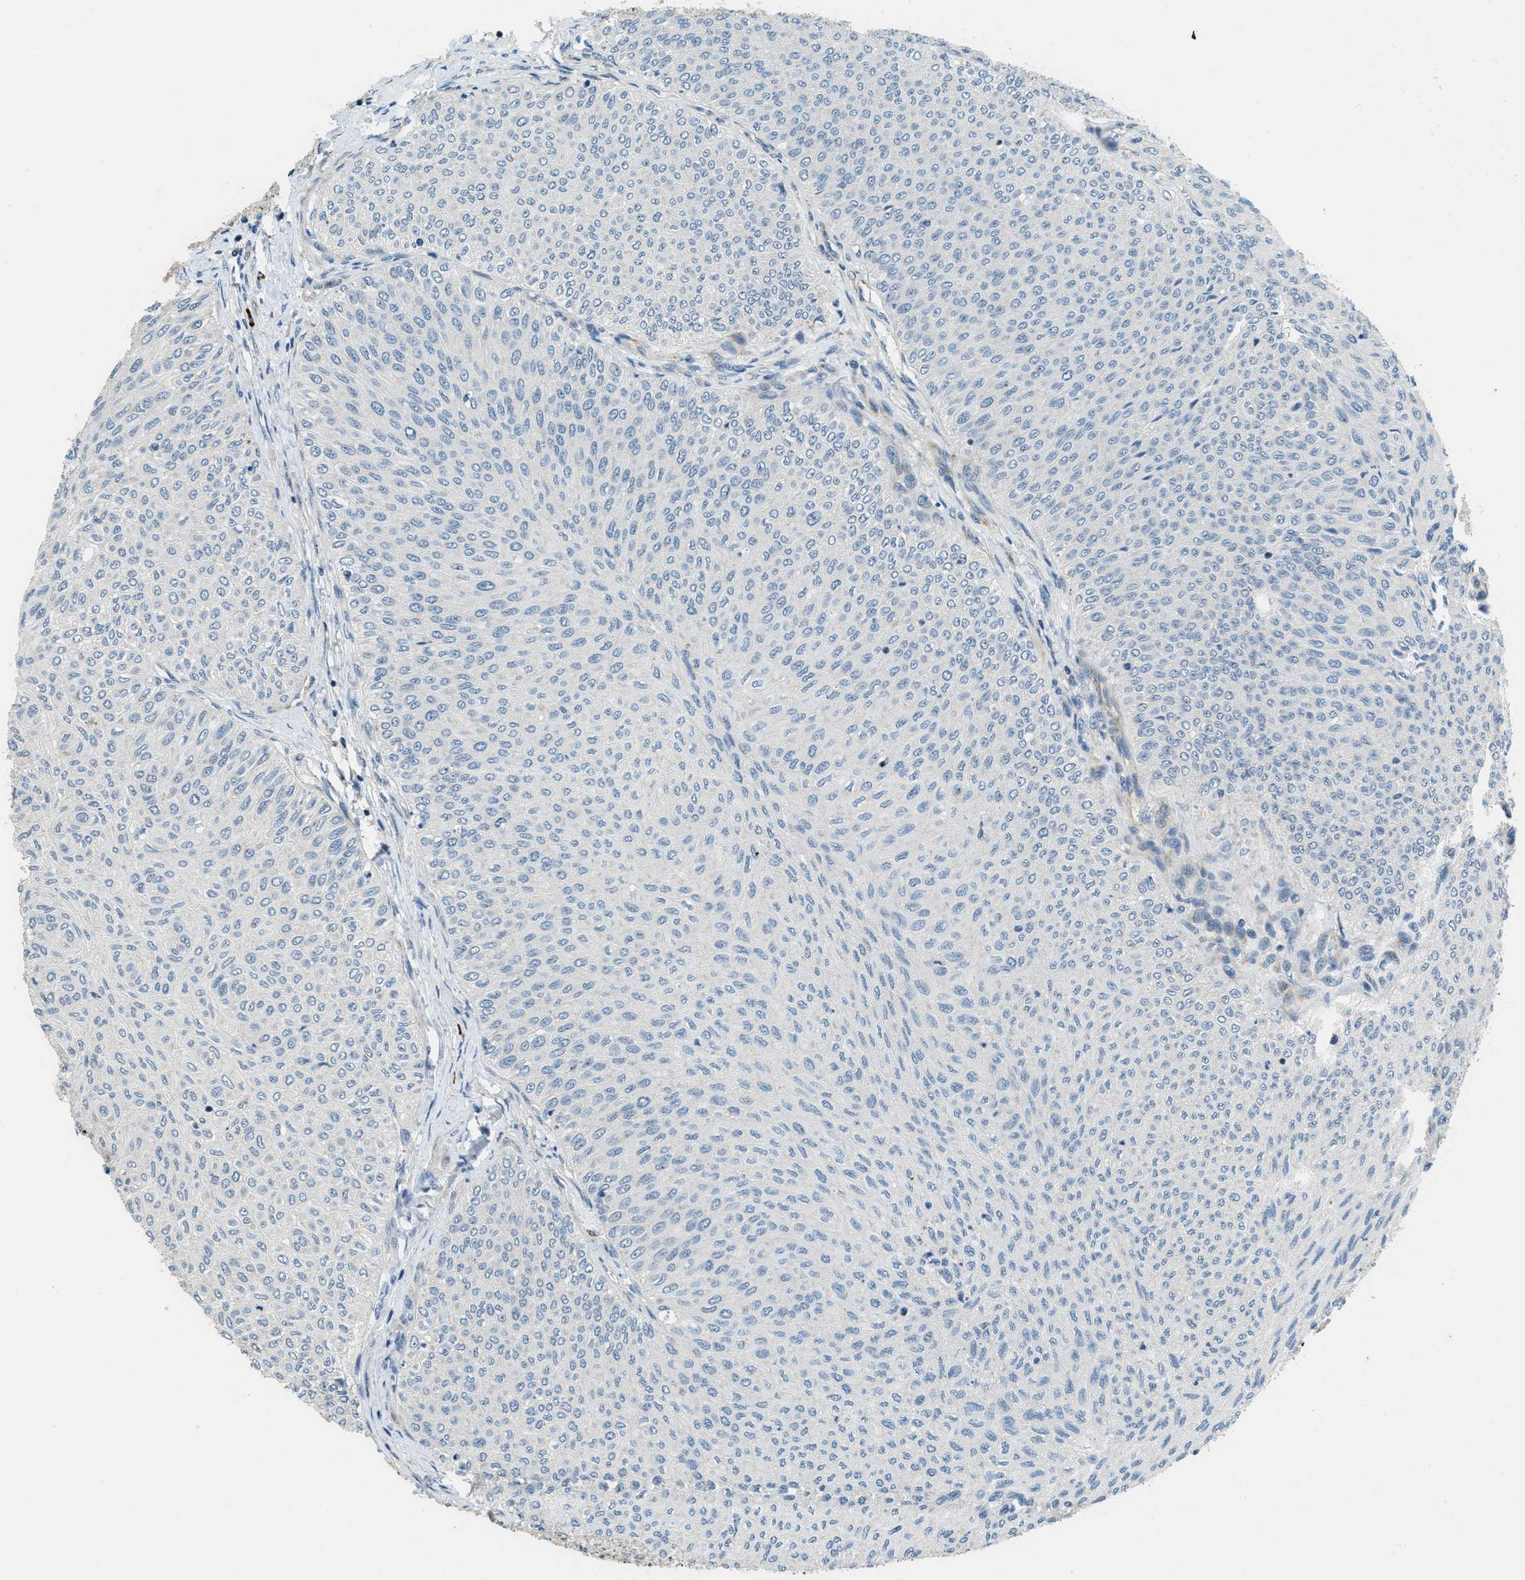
{"staining": {"intensity": "negative", "quantity": "none", "location": "none"}, "tissue": "urothelial cancer", "cell_type": "Tumor cells", "image_type": "cancer", "snomed": [{"axis": "morphology", "description": "Urothelial carcinoma, Low grade"}, {"axis": "topography", "description": "Urinary bladder"}], "caption": "Immunohistochemistry (IHC) micrograph of neoplastic tissue: human urothelial carcinoma (low-grade) stained with DAB demonstrates no significant protein positivity in tumor cells. Brightfield microscopy of immunohistochemistry (IHC) stained with DAB (brown) and hematoxylin (blue), captured at high magnification.", "gene": "HERC2", "patient": {"sex": "male", "age": 78}}